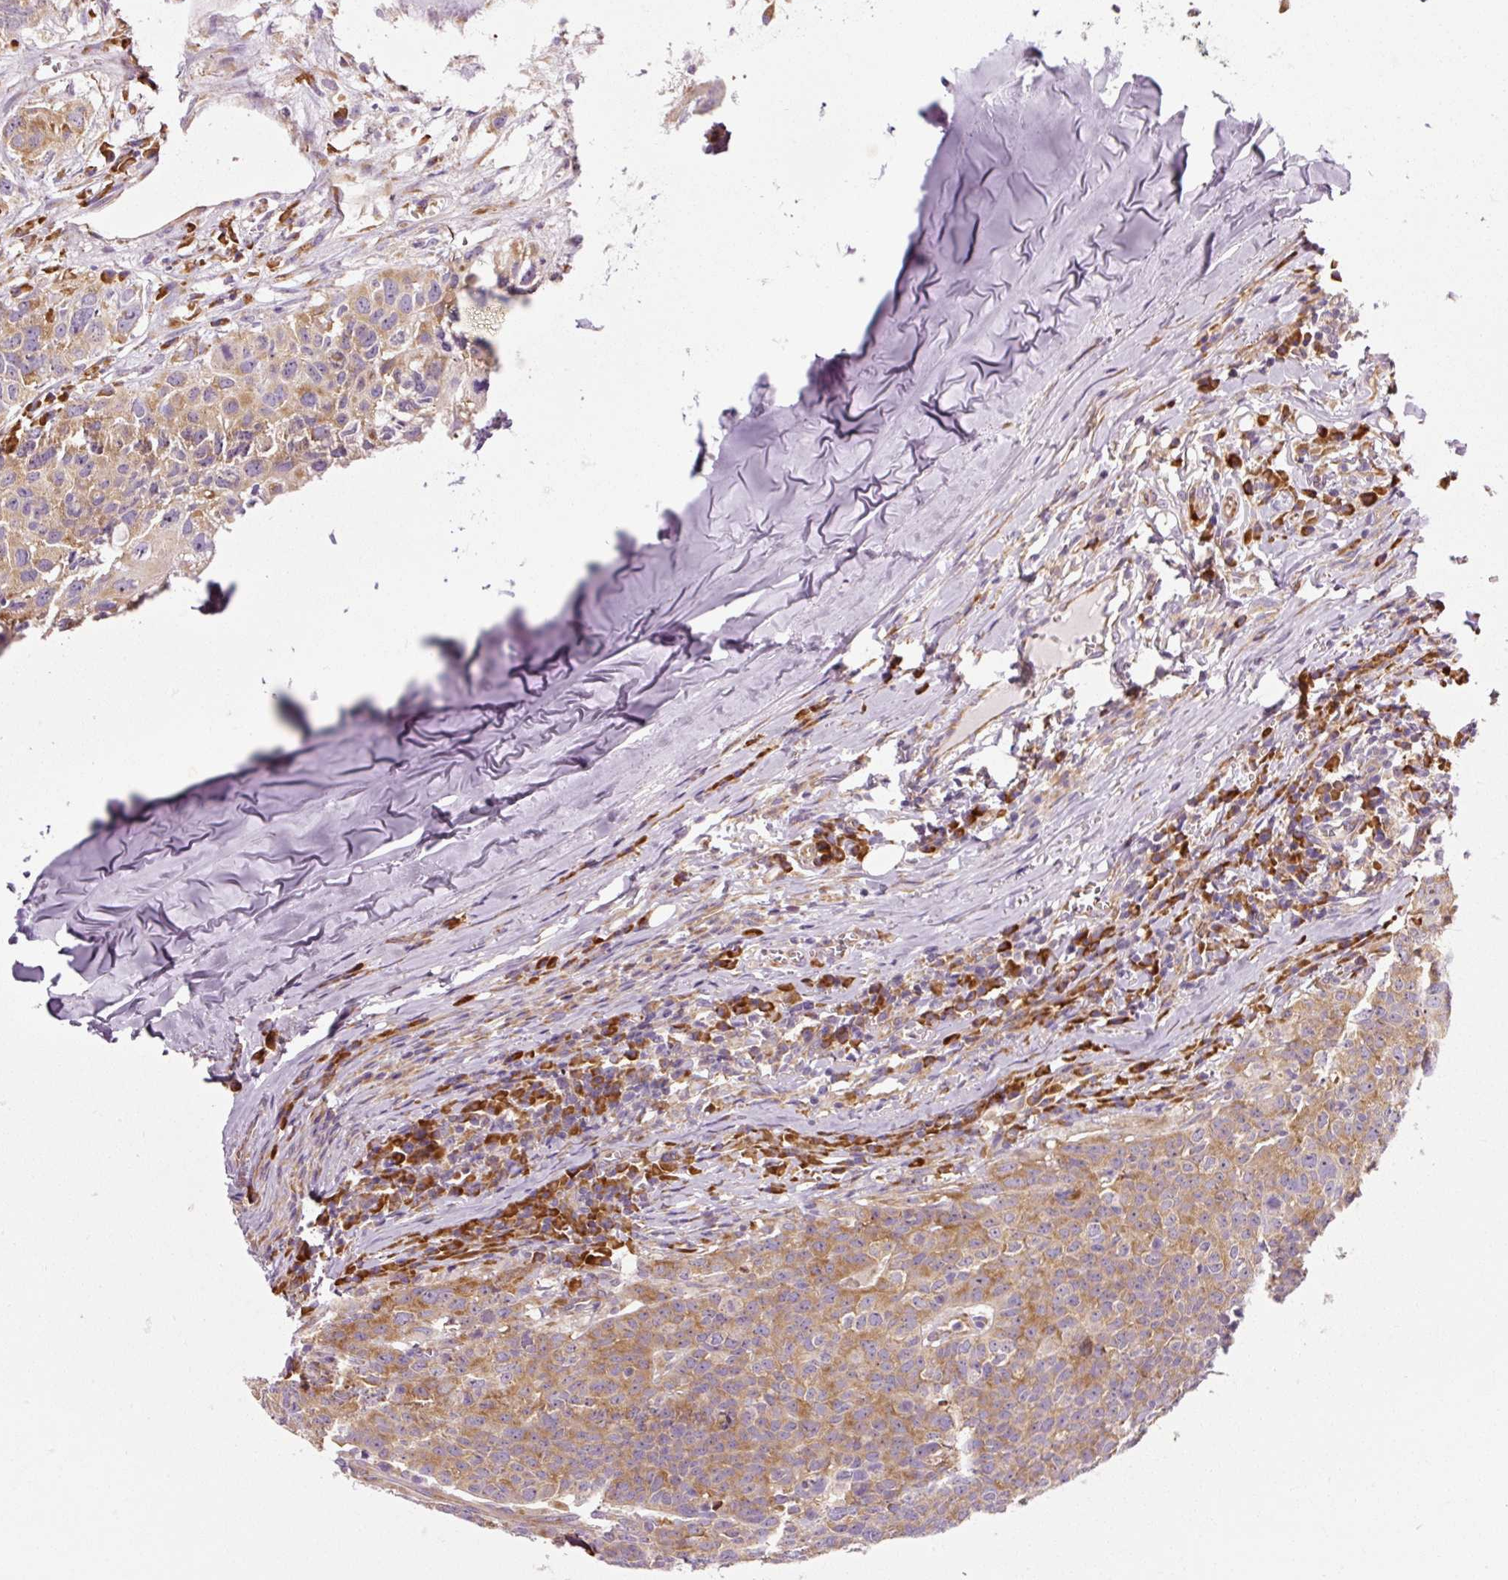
{"staining": {"intensity": "moderate", "quantity": ">75%", "location": "cytoplasmic/membranous"}, "tissue": "head and neck cancer", "cell_type": "Tumor cells", "image_type": "cancer", "snomed": [{"axis": "morphology", "description": "Normal tissue, NOS"}, {"axis": "morphology", "description": "Squamous cell carcinoma, NOS"}, {"axis": "topography", "description": "Skeletal muscle"}, {"axis": "topography", "description": "Vascular tissue"}, {"axis": "topography", "description": "Peripheral nerve tissue"}, {"axis": "topography", "description": "Head-Neck"}], "caption": "Squamous cell carcinoma (head and neck) stained for a protein shows moderate cytoplasmic/membranous positivity in tumor cells.", "gene": "RPL10A", "patient": {"sex": "male", "age": 66}}